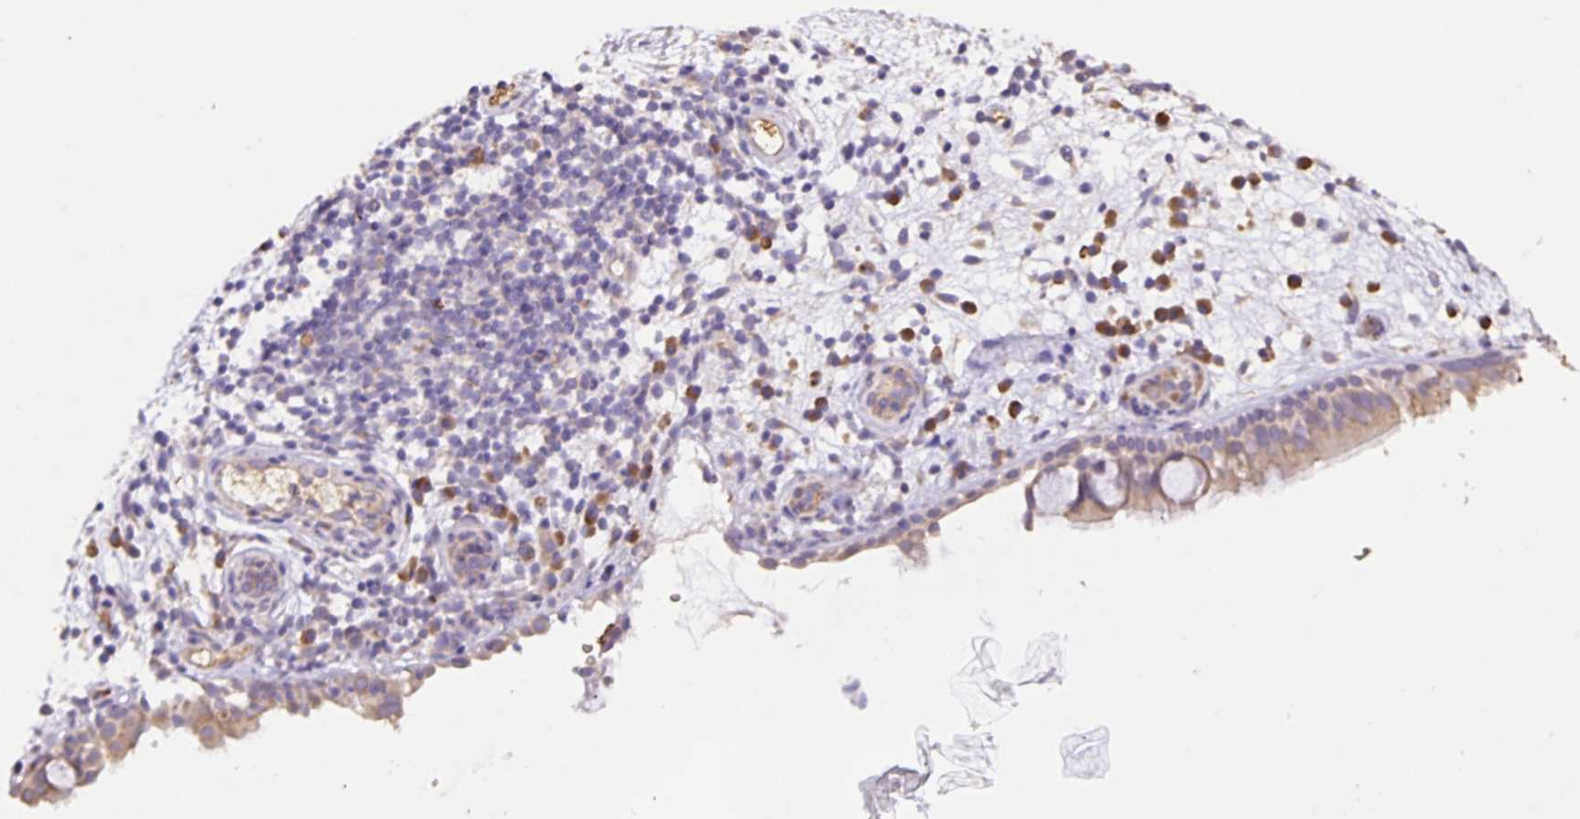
{"staining": {"intensity": "moderate", "quantity": "<25%", "location": "cytoplasmic/membranous"}, "tissue": "nasopharynx", "cell_type": "Respiratory epithelial cells", "image_type": "normal", "snomed": [{"axis": "morphology", "description": "Normal tissue, NOS"}, {"axis": "morphology", "description": "Inflammation, NOS"}, {"axis": "topography", "description": "Nasopharynx"}], "caption": "Moderate cytoplasmic/membranous protein positivity is seen in approximately <25% of respiratory epithelial cells in nasopharynx.", "gene": "TMEM71", "patient": {"sex": "male", "age": 54}}